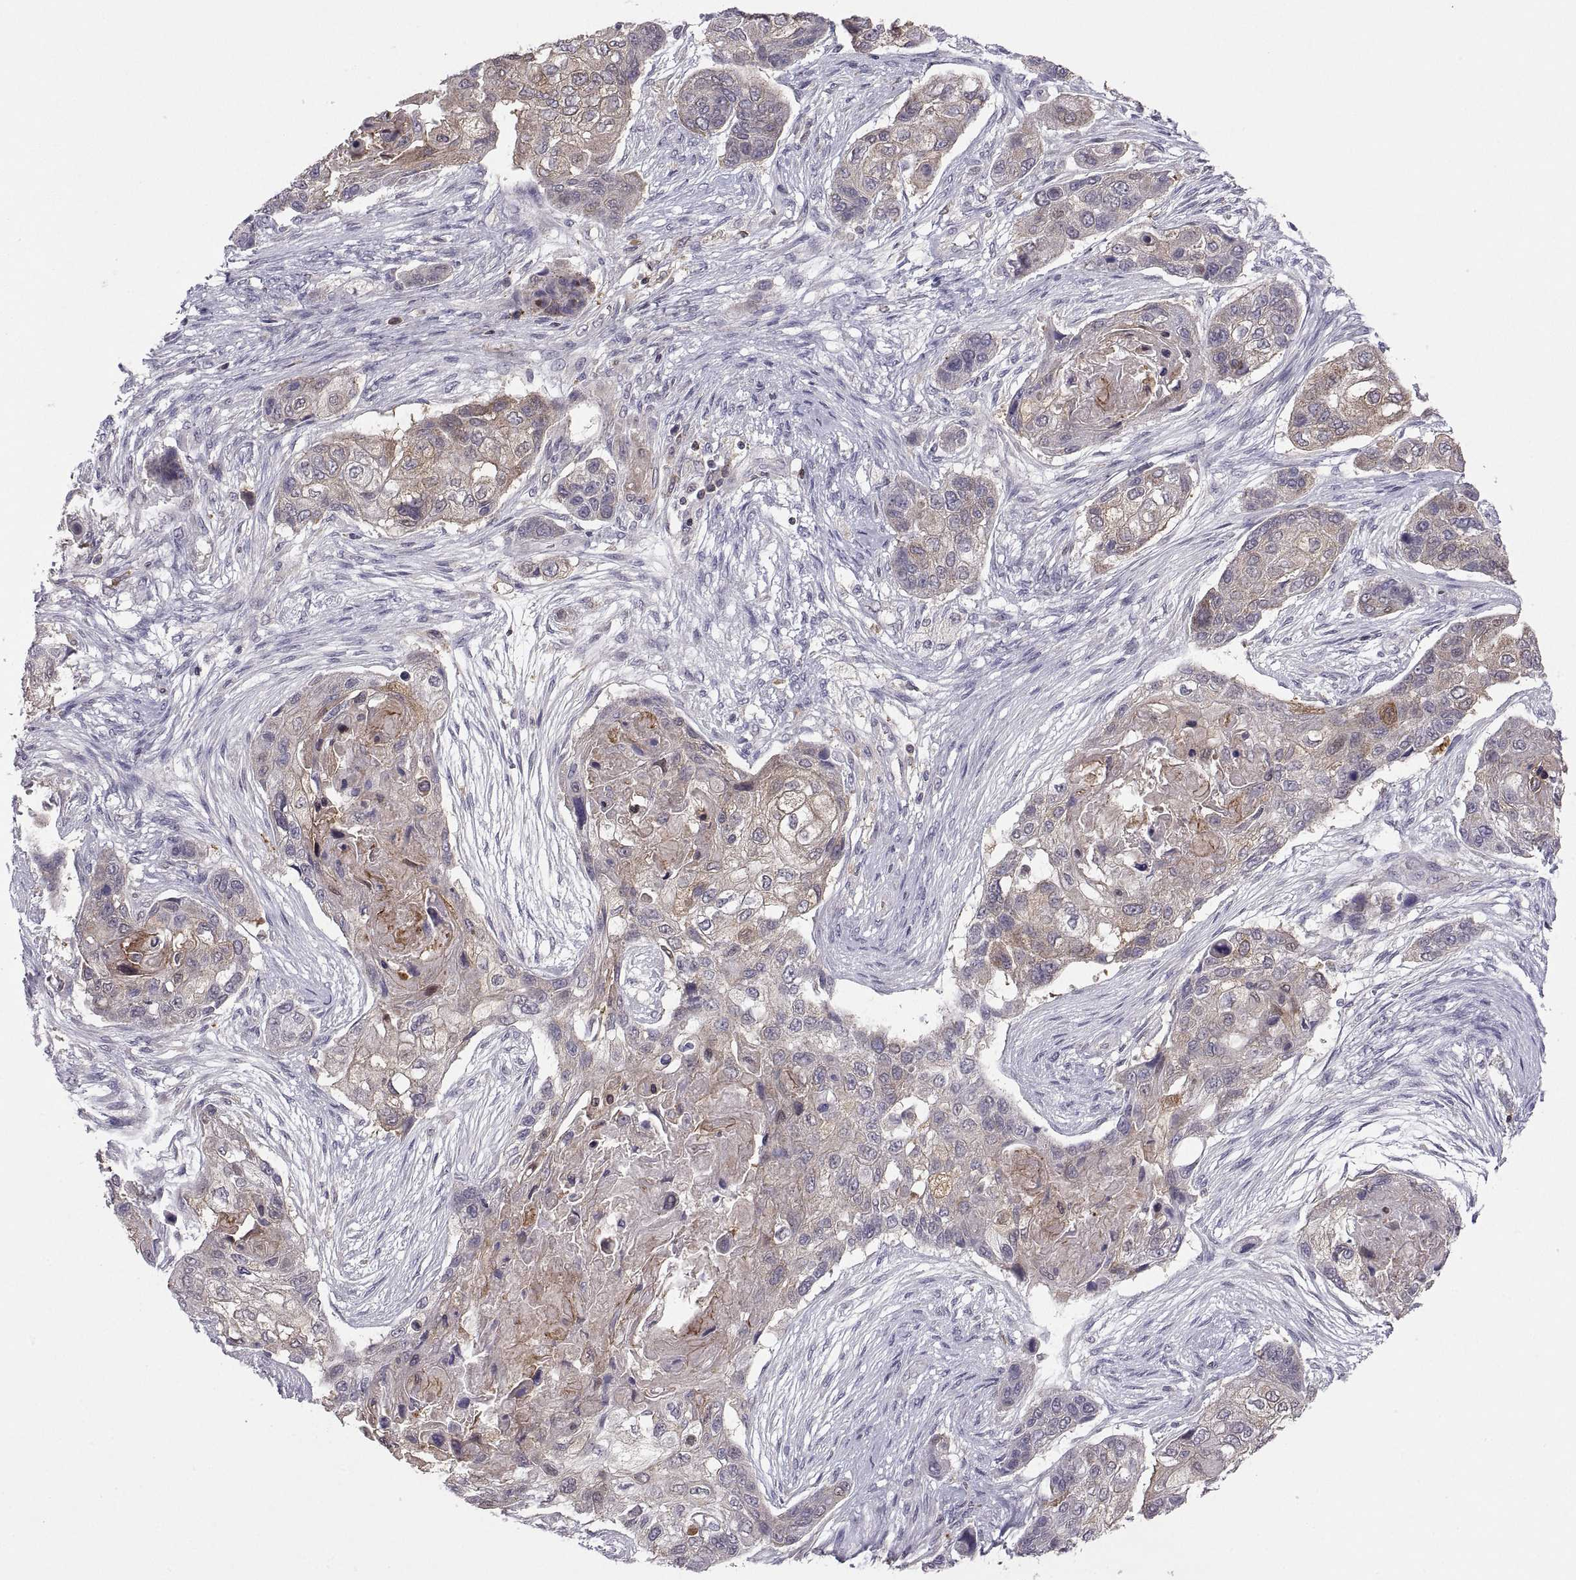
{"staining": {"intensity": "weak", "quantity": "25%-75%", "location": "cytoplasmic/membranous"}, "tissue": "lung cancer", "cell_type": "Tumor cells", "image_type": "cancer", "snomed": [{"axis": "morphology", "description": "Squamous cell carcinoma, NOS"}, {"axis": "topography", "description": "Lung"}], "caption": "High-power microscopy captured an IHC photomicrograph of lung cancer (squamous cell carcinoma), revealing weak cytoplasmic/membranous expression in about 25%-75% of tumor cells. The protein of interest is shown in brown color, while the nuclei are stained blue.", "gene": "EZR", "patient": {"sex": "male", "age": 69}}